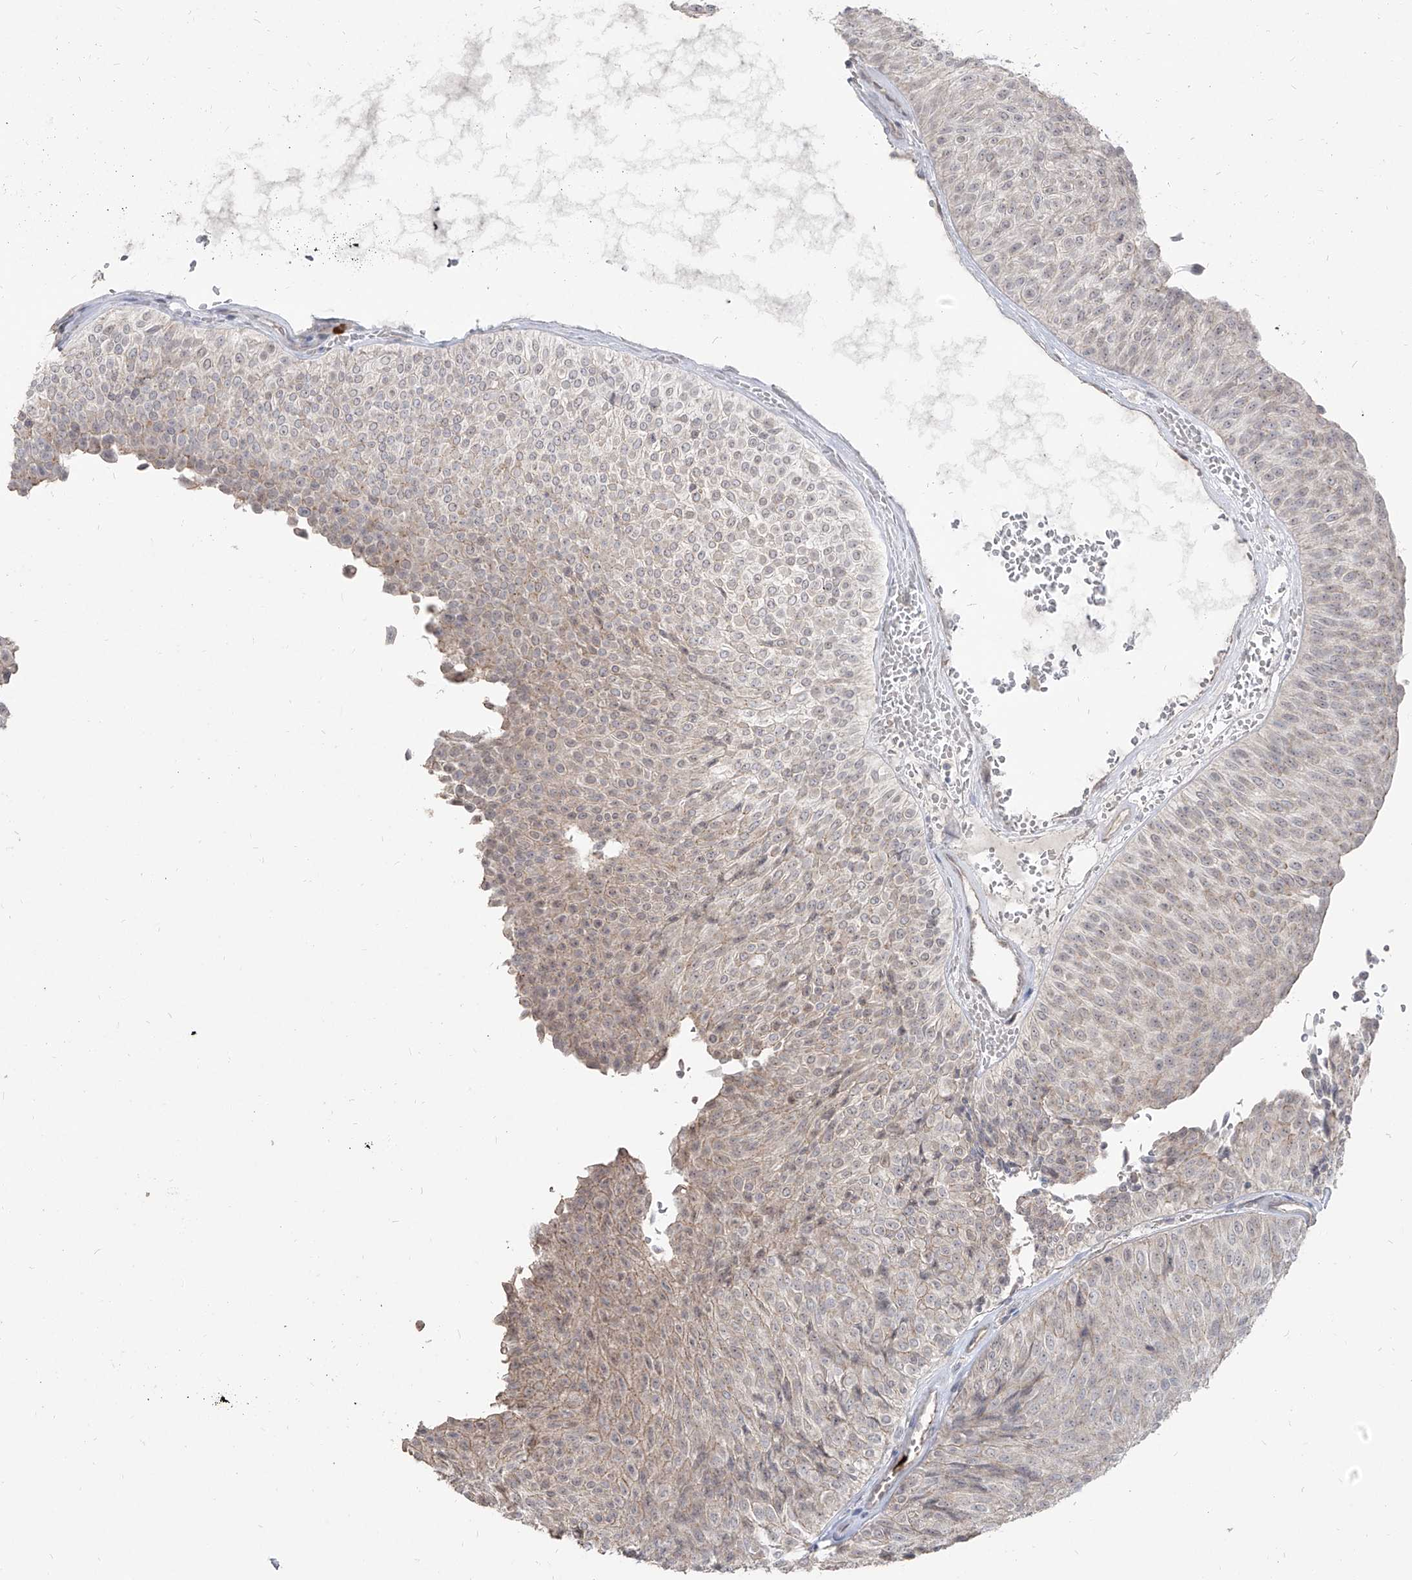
{"staining": {"intensity": "weak", "quantity": "25%-75%", "location": "cytoplasmic/membranous"}, "tissue": "urothelial cancer", "cell_type": "Tumor cells", "image_type": "cancer", "snomed": [{"axis": "morphology", "description": "Urothelial carcinoma, Low grade"}, {"axis": "topography", "description": "Urinary bladder"}], "caption": "A photomicrograph of human low-grade urothelial carcinoma stained for a protein exhibits weak cytoplasmic/membranous brown staining in tumor cells.", "gene": "ZNF227", "patient": {"sex": "male", "age": 78}}